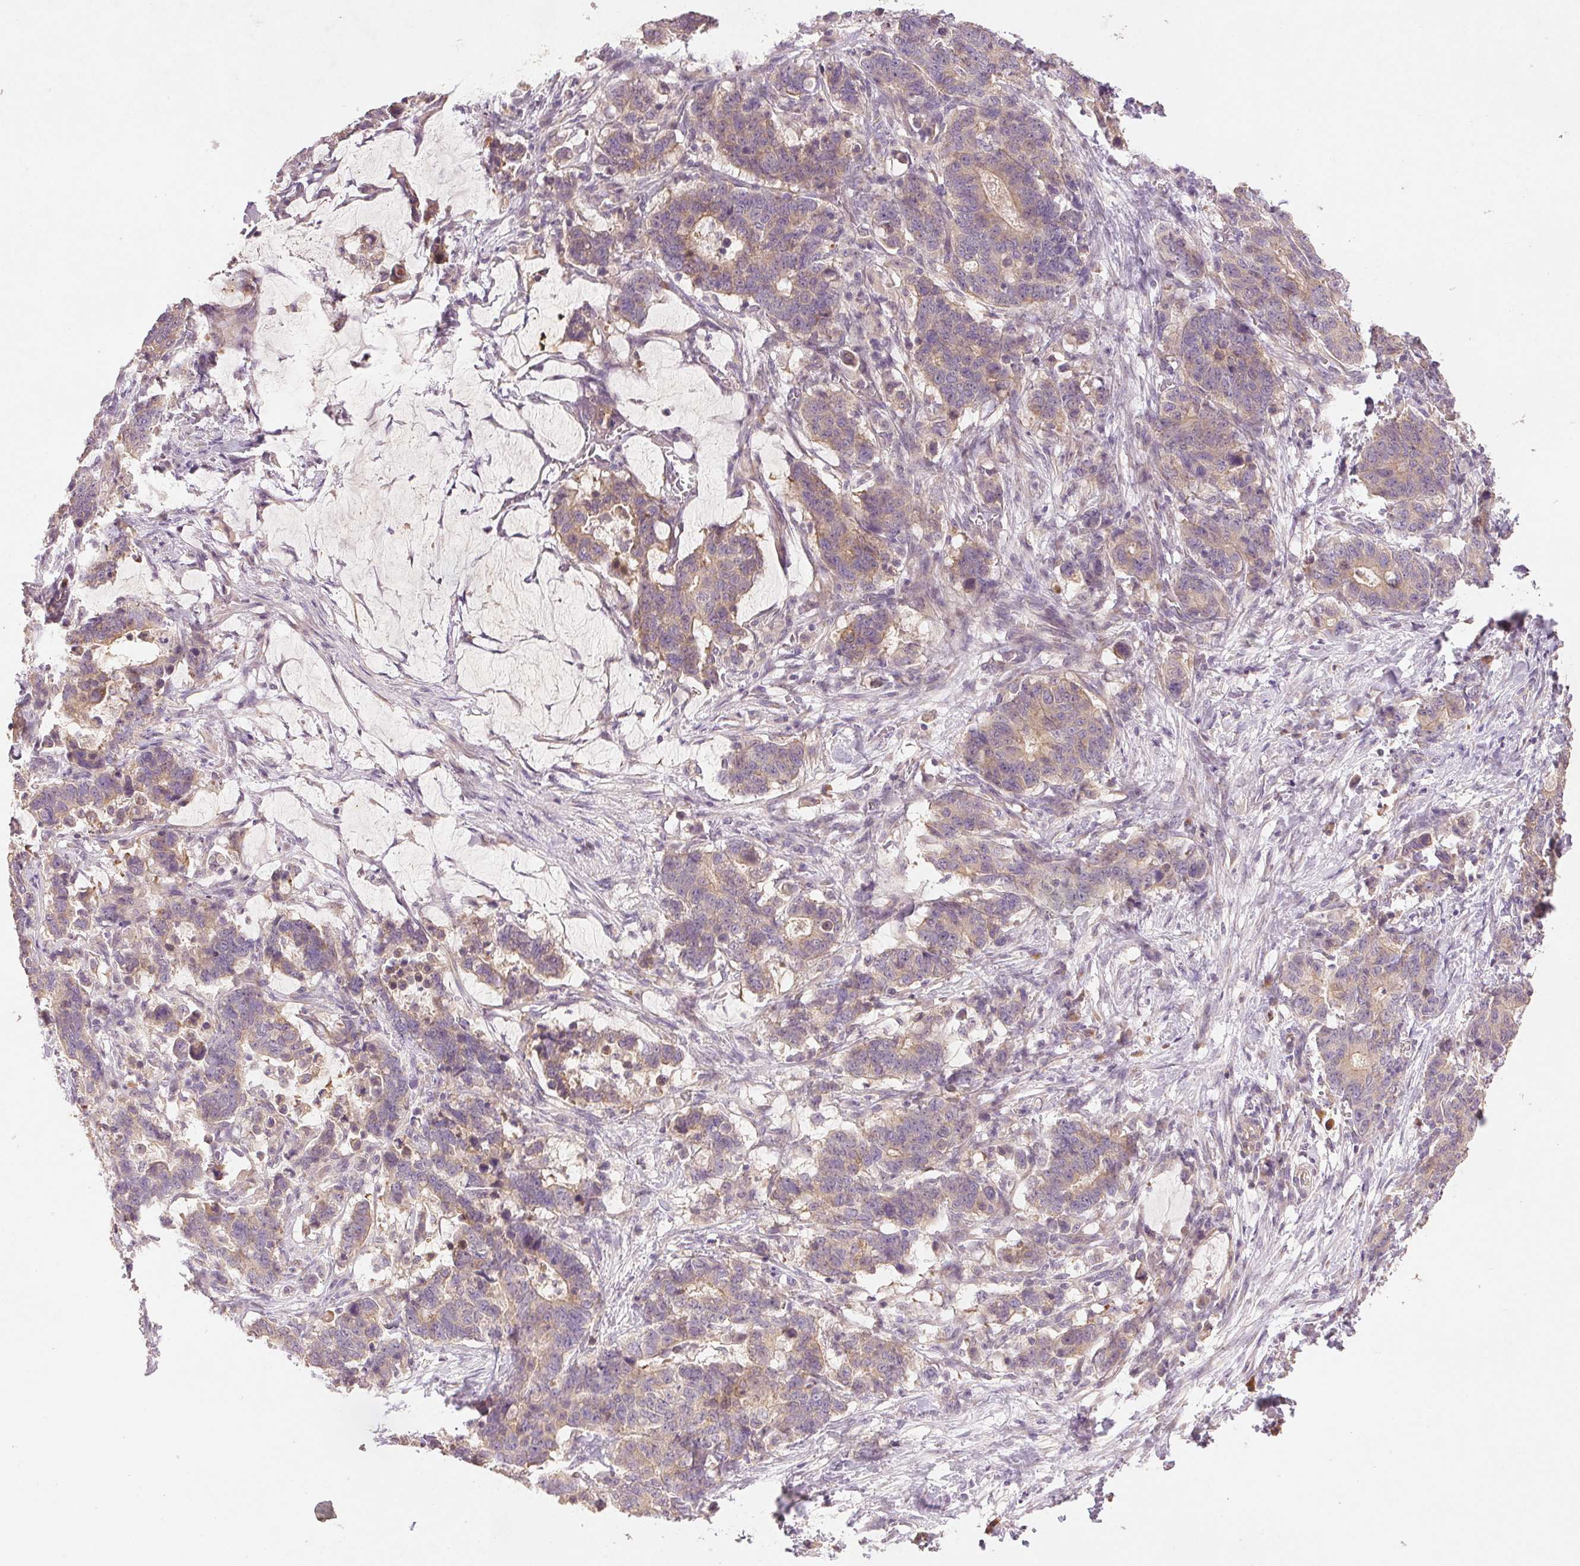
{"staining": {"intensity": "weak", "quantity": "<25%", "location": "cytoplasmic/membranous"}, "tissue": "stomach cancer", "cell_type": "Tumor cells", "image_type": "cancer", "snomed": [{"axis": "morphology", "description": "Normal tissue, NOS"}, {"axis": "morphology", "description": "Adenocarcinoma, NOS"}, {"axis": "topography", "description": "Stomach"}], "caption": "Stomach cancer stained for a protein using immunohistochemistry reveals no expression tumor cells.", "gene": "YIF1B", "patient": {"sex": "female", "age": 64}}